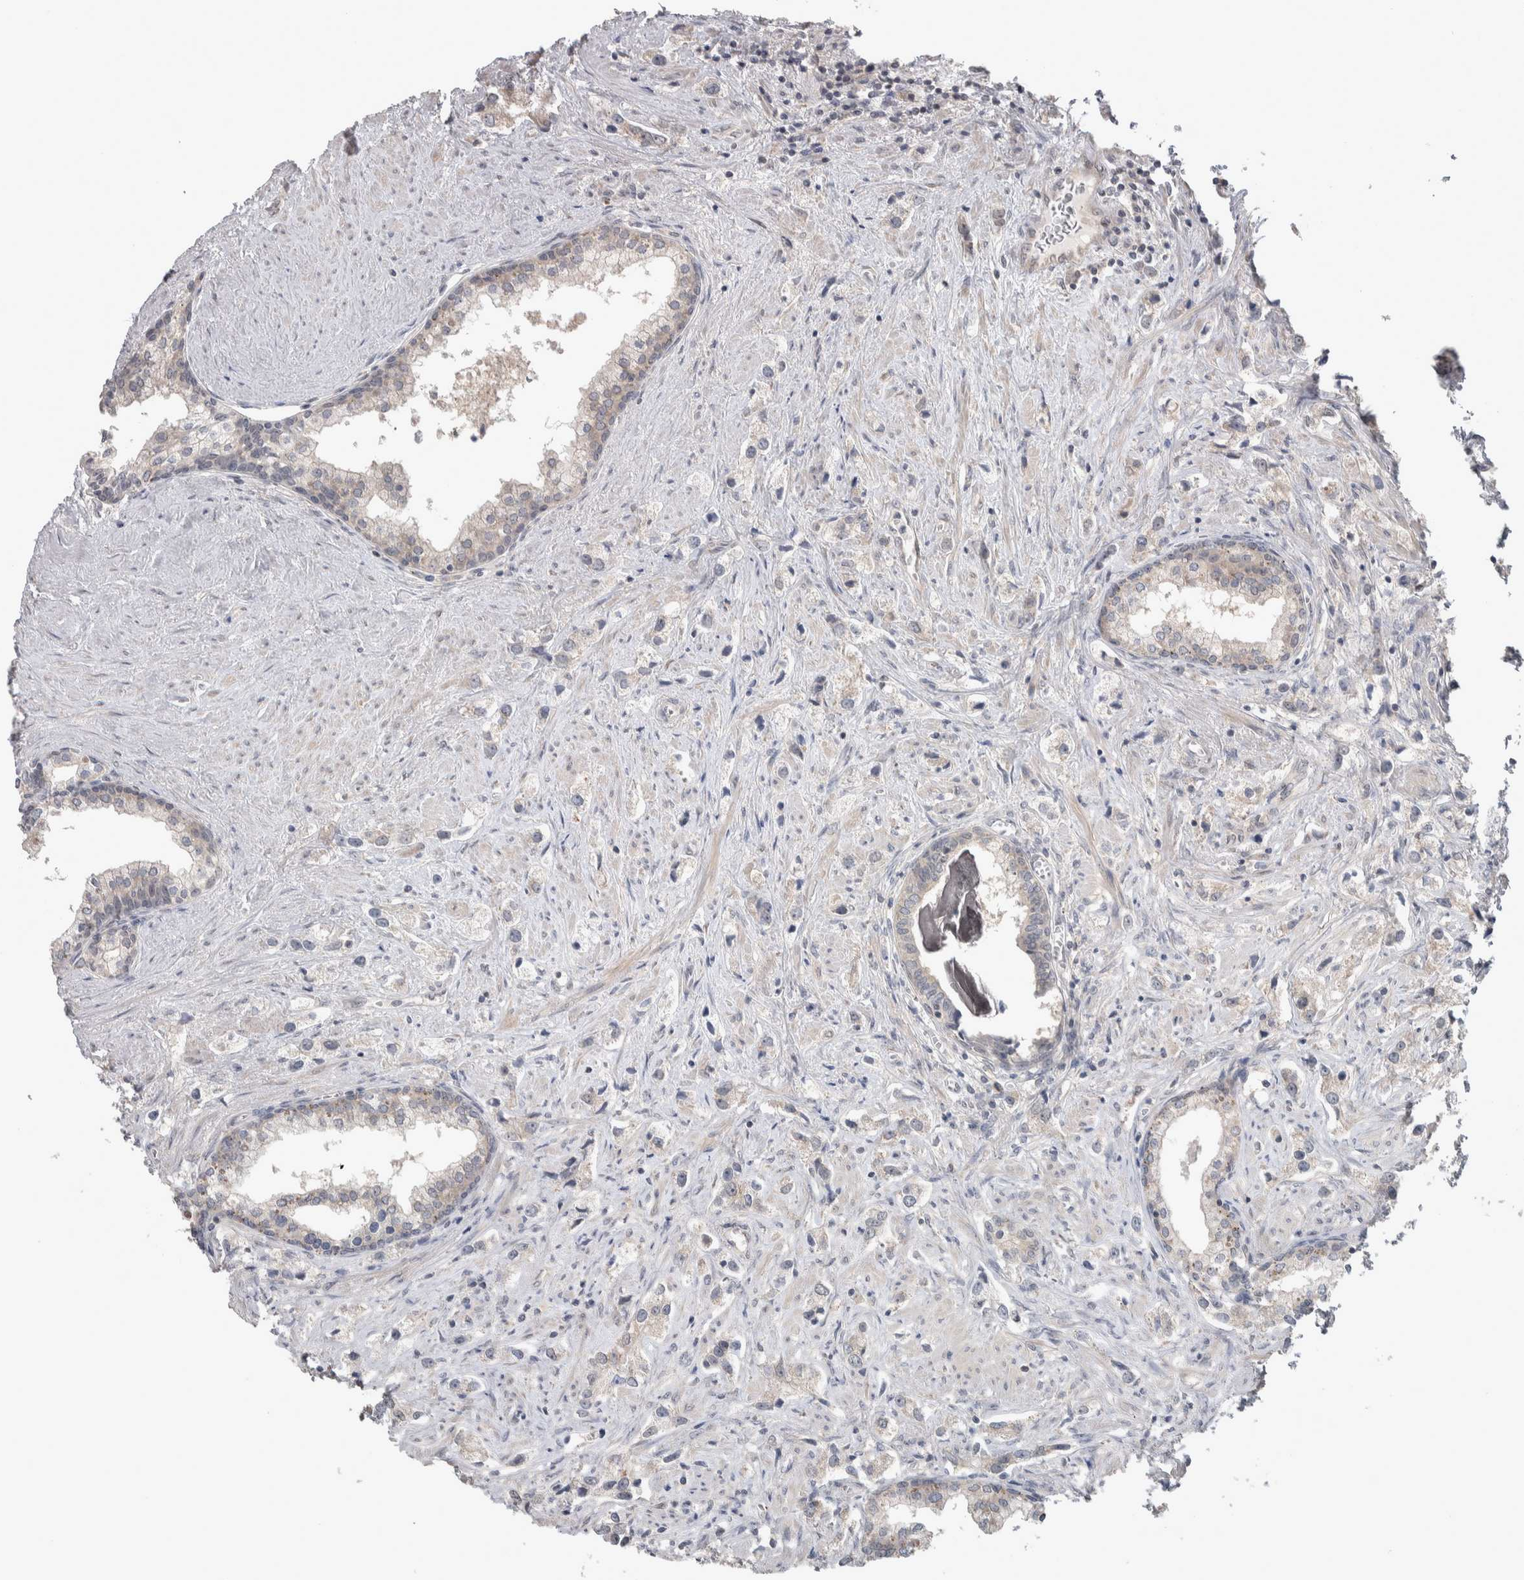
{"staining": {"intensity": "negative", "quantity": "none", "location": "none"}, "tissue": "prostate cancer", "cell_type": "Tumor cells", "image_type": "cancer", "snomed": [{"axis": "morphology", "description": "Adenocarcinoma, High grade"}, {"axis": "topography", "description": "Prostate"}], "caption": "Immunohistochemical staining of prostate high-grade adenocarcinoma displays no significant positivity in tumor cells.", "gene": "CUL2", "patient": {"sex": "male", "age": 66}}